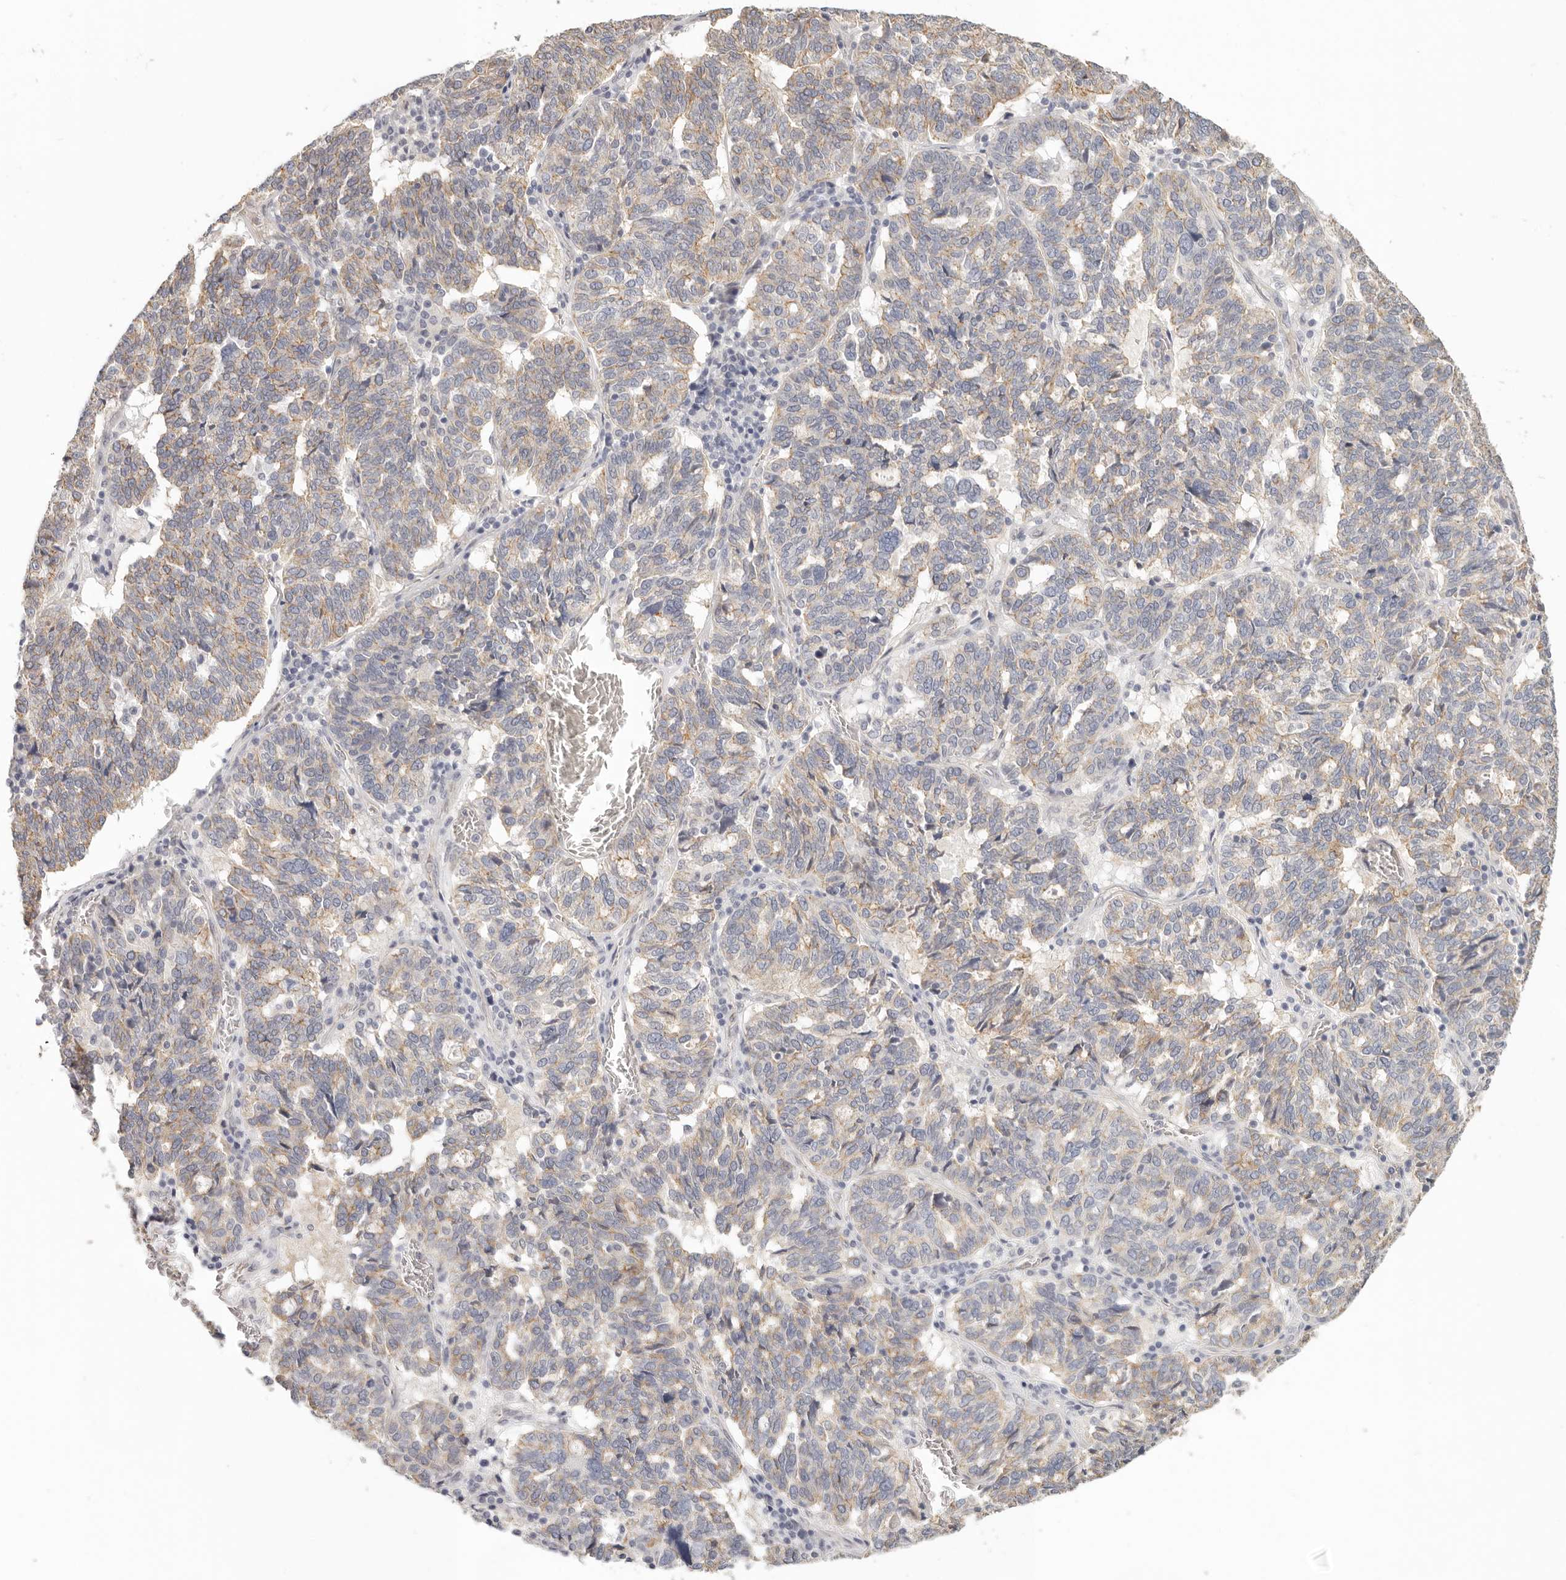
{"staining": {"intensity": "moderate", "quantity": "25%-75%", "location": "cytoplasmic/membranous"}, "tissue": "ovarian cancer", "cell_type": "Tumor cells", "image_type": "cancer", "snomed": [{"axis": "morphology", "description": "Cystadenocarcinoma, serous, NOS"}, {"axis": "topography", "description": "Ovary"}], "caption": "DAB immunohistochemical staining of ovarian cancer shows moderate cytoplasmic/membranous protein staining in approximately 25%-75% of tumor cells.", "gene": "ANXA9", "patient": {"sex": "female", "age": 59}}